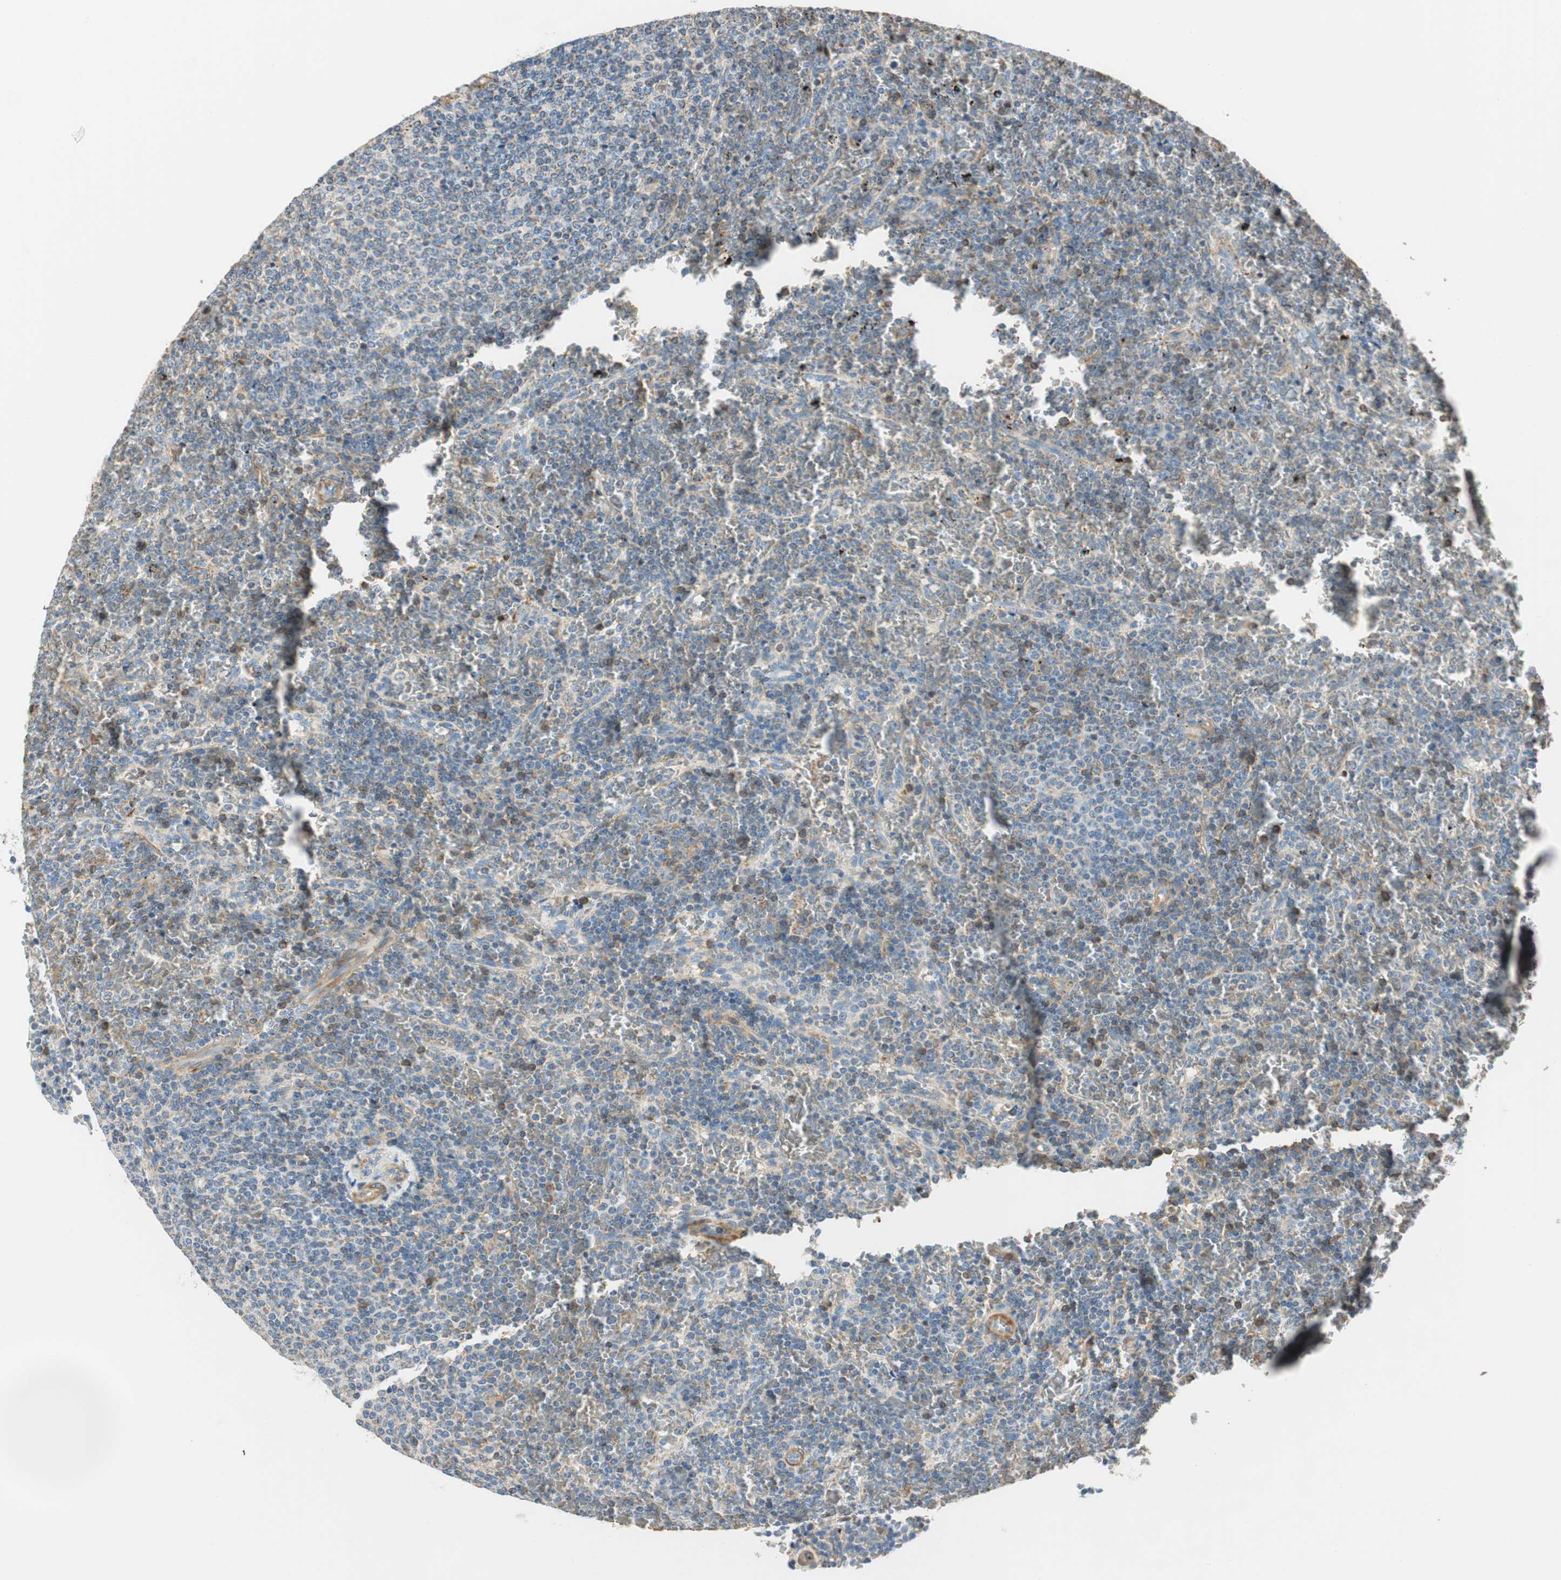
{"staining": {"intensity": "moderate", "quantity": "<25%", "location": "cytoplasmic/membranous"}, "tissue": "lymphoma", "cell_type": "Tumor cells", "image_type": "cancer", "snomed": [{"axis": "morphology", "description": "Malignant lymphoma, non-Hodgkin's type, Low grade"}, {"axis": "topography", "description": "Spleen"}], "caption": "Low-grade malignant lymphoma, non-Hodgkin's type stained for a protein (brown) reveals moderate cytoplasmic/membranous positive expression in approximately <25% of tumor cells.", "gene": "RORB", "patient": {"sex": "female", "age": 77}}